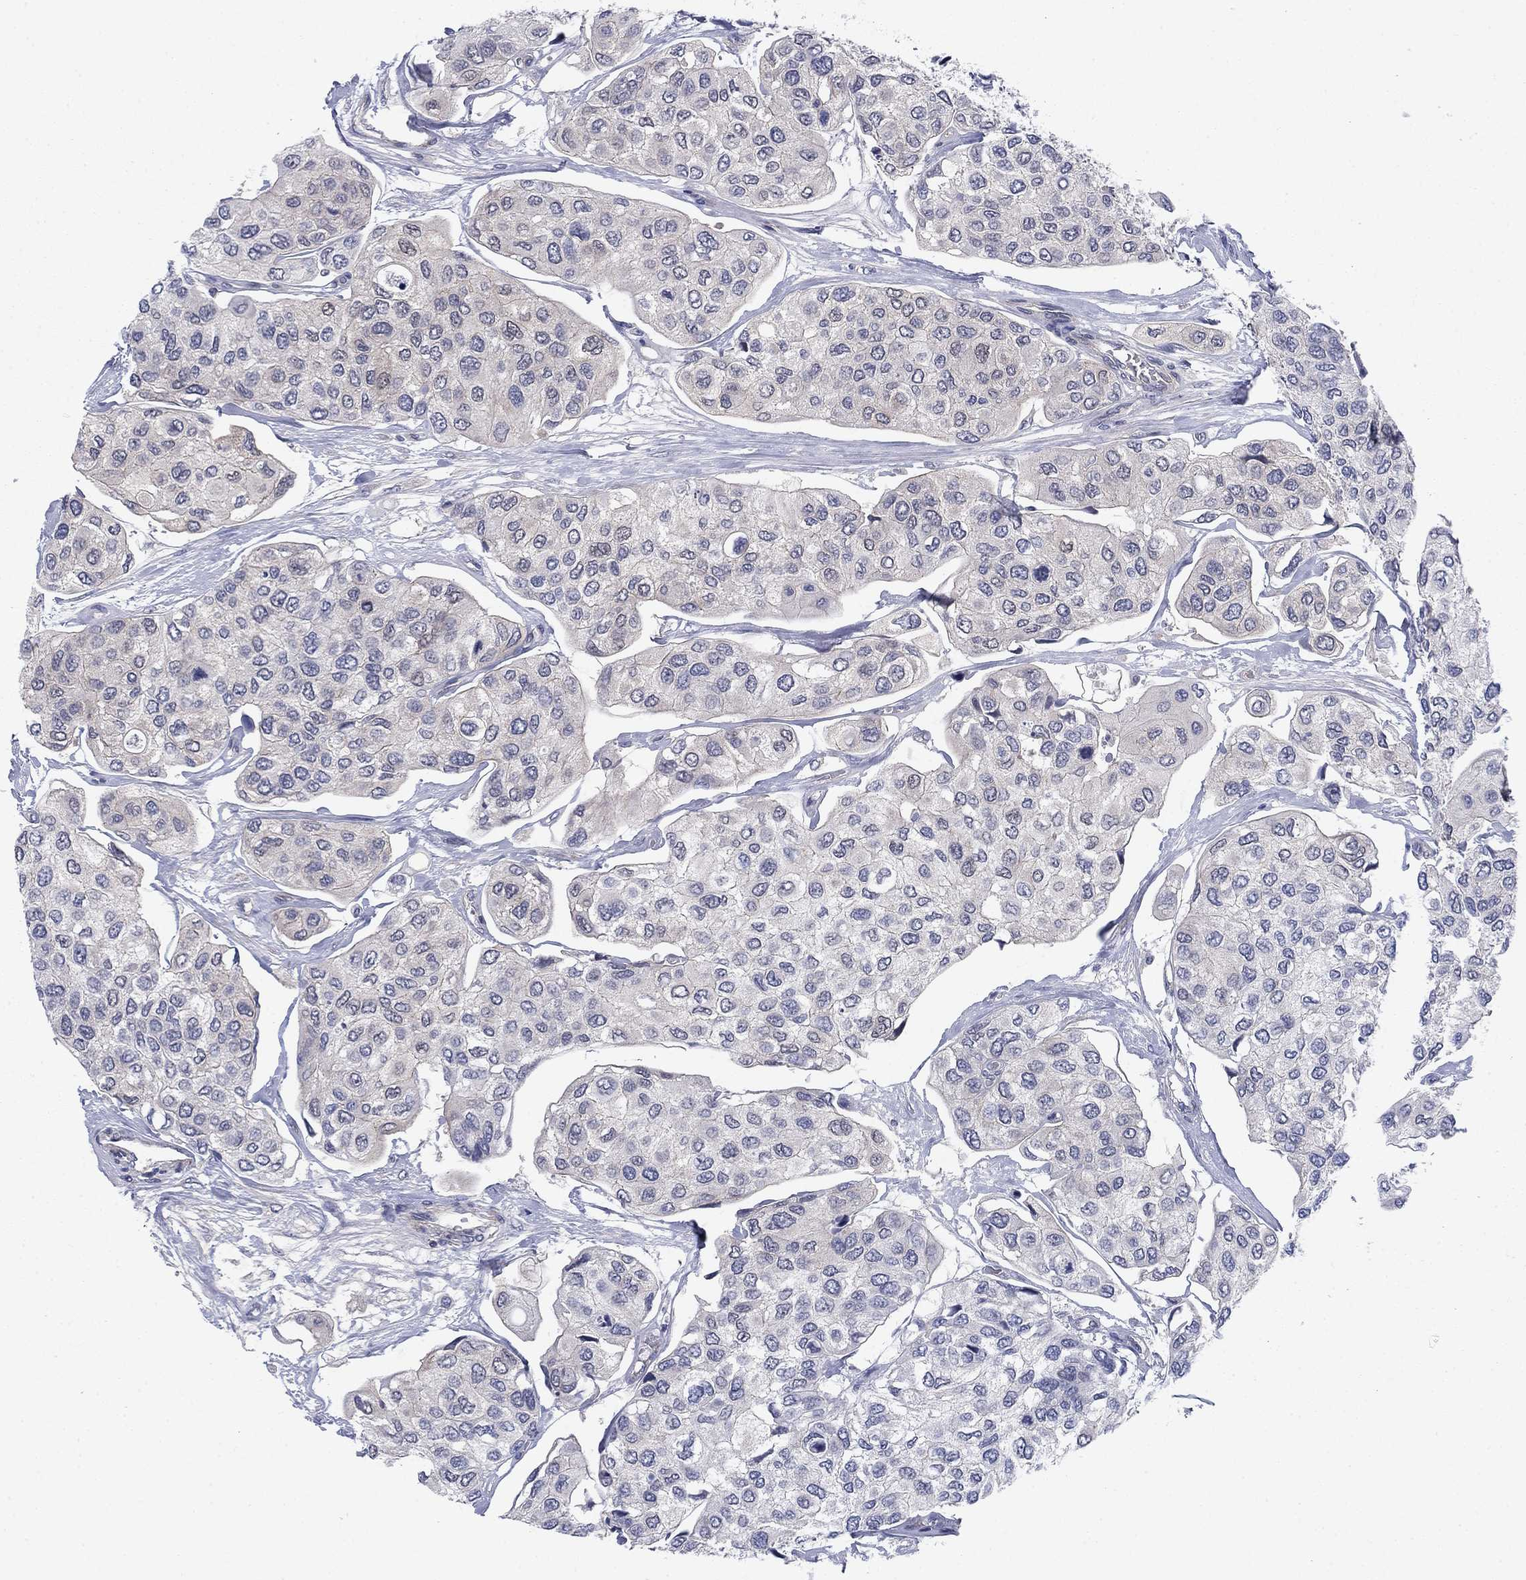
{"staining": {"intensity": "negative", "quantity": "none", "location": "none"}, "tissue": "urothelial cancer", "cell_type": "Tumor cells", "image_type": "cancer", "snomed": [{"axis": "morphology", "description": "Urothelial carcinoma, High grade"}, {"axis": "topography", "description": "Urinary bladder"}], "caption": "Immunohistochemical staining of urothelial cancer shows no significant expression in tumor cells.", "gene": "PSD4", "patient": {"sex": "male", "age": 77}}